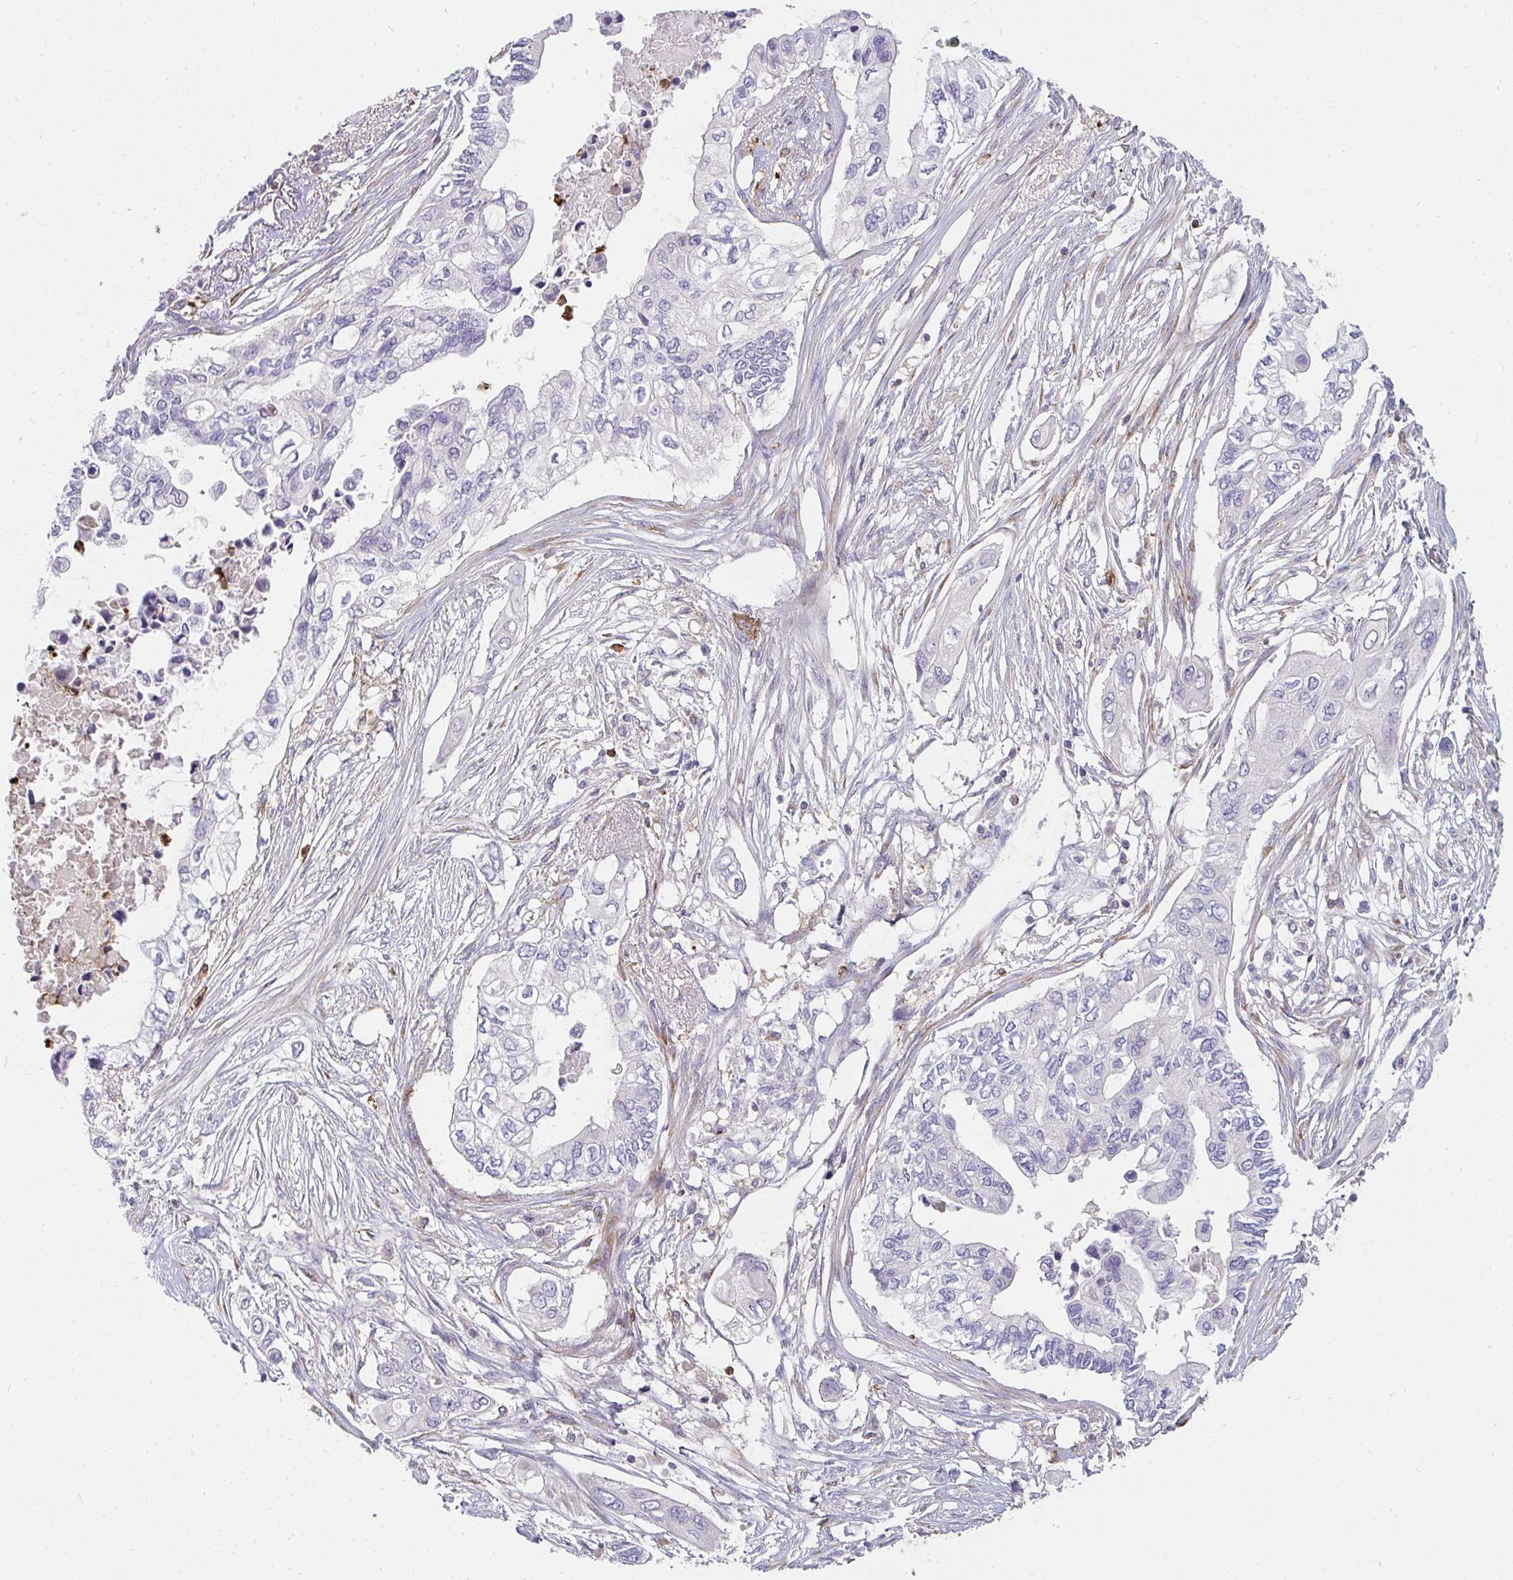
{"staining": {"intensity": "negative", "quantity": "none", "location": "none"}, "tissue": "pancreatic cancer", "cell_type": "Tumor cells", "image_type": "cancer", "snomed": [{"axis": "morphology", "description": "Adenocarcinoma, NOS"}, {"axis": "topography", "description": "Pancreas"}], "caption": "Tumor cells show no significant expression in pancreatic cancer (adenocarcinoma).", "gene": "CSF3R", "patient": {"sex": "female", "age": 63}}